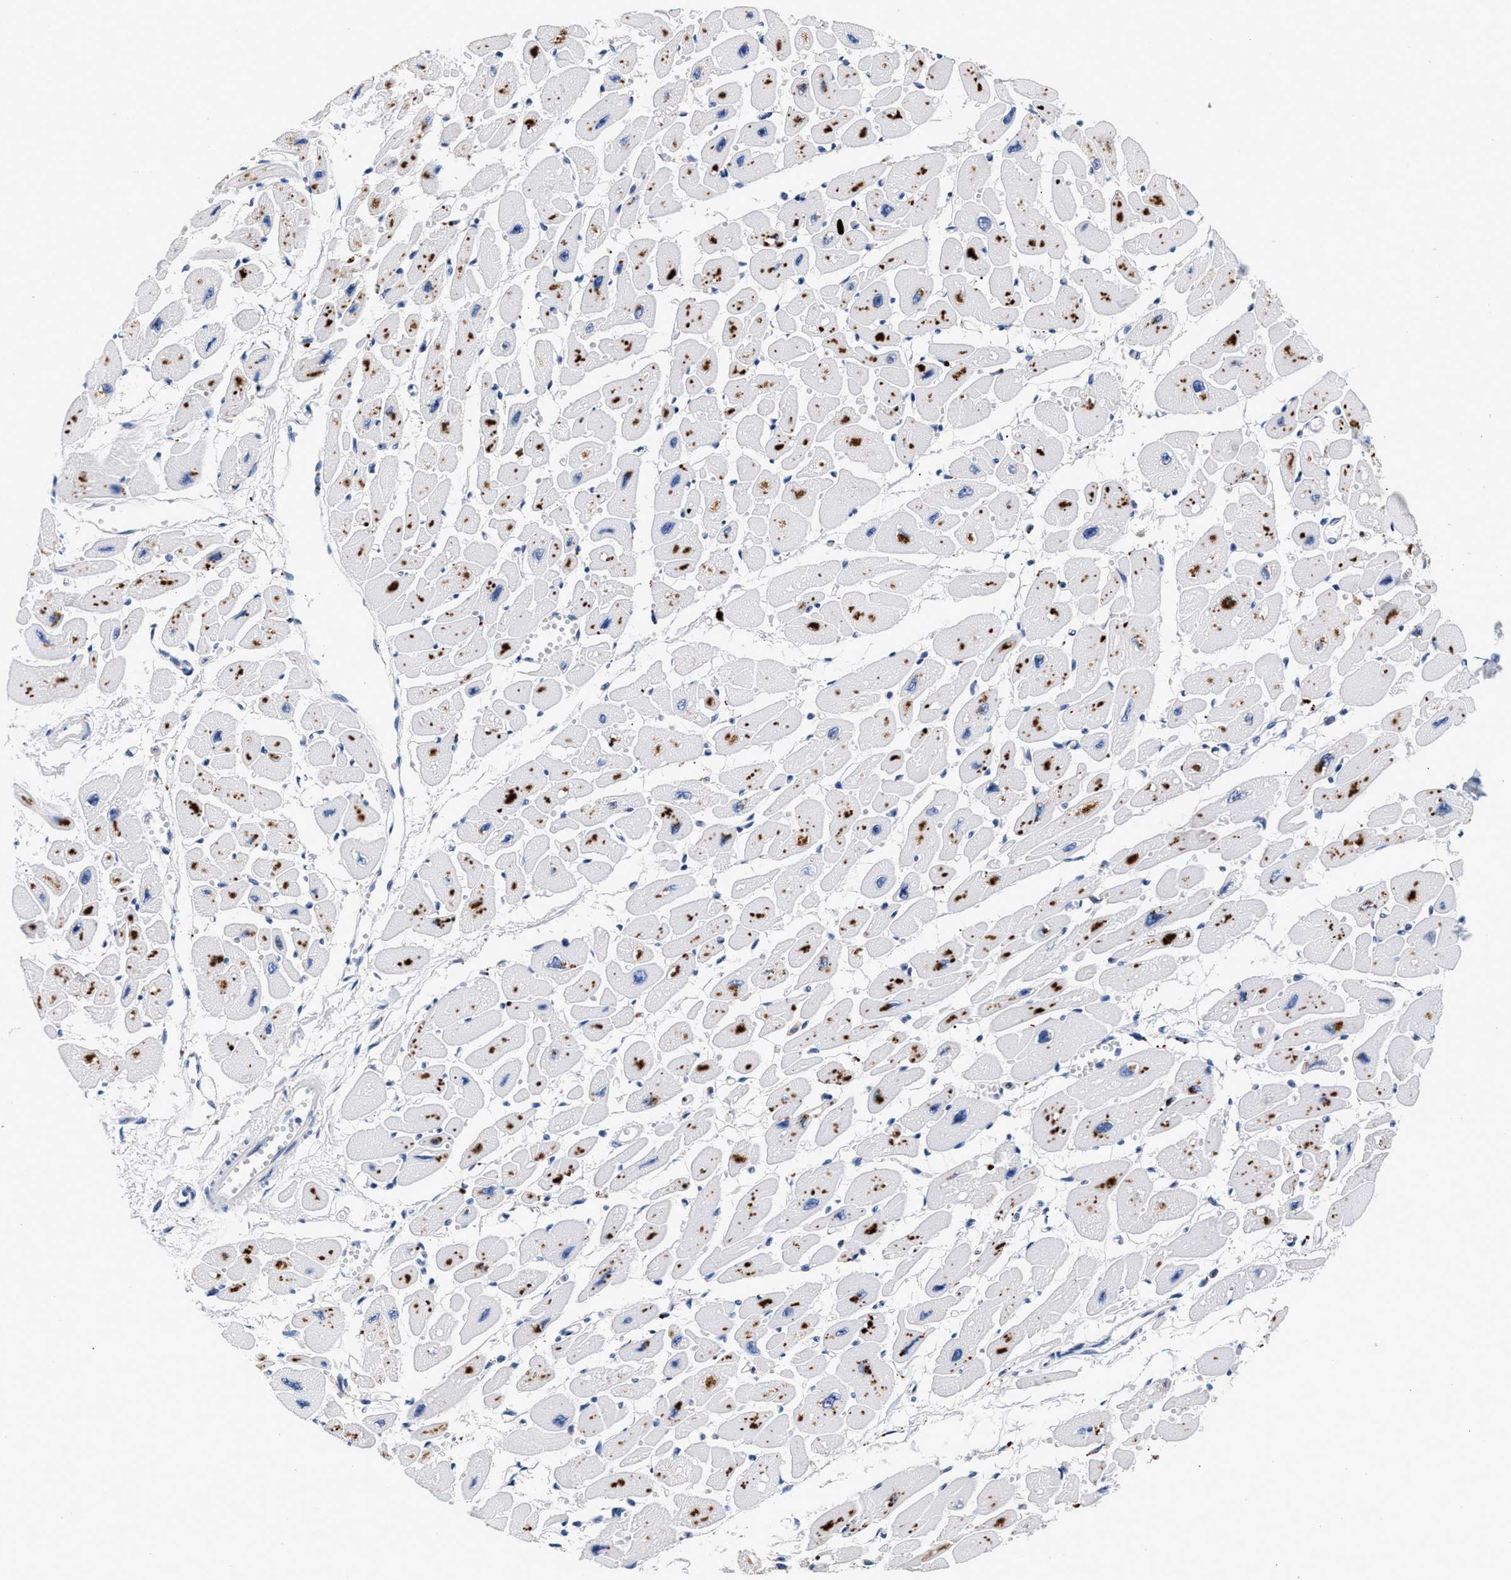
{"staining": {"intensity": "moderate", "quantity": ">75%", "location": "cytoplasmic/membranous"}, "tissue": "heart muscle", "cell_type": "Cardiomyocytes", "image_type": "normal", "snomed": [{"axis": "morphology", "description": "Normal tissue, NOS"}, {"axis": "topography", "description": "Heart"}], "caption": "Approximately >75% of cardiomyocytes in benign human heart muscle show moderate cytoplasmic/membranous protein staining as visualized by brown immunohistochemical staining.", "gene": "GNAI3", "patient": {"sex": "female", "age": 54}}